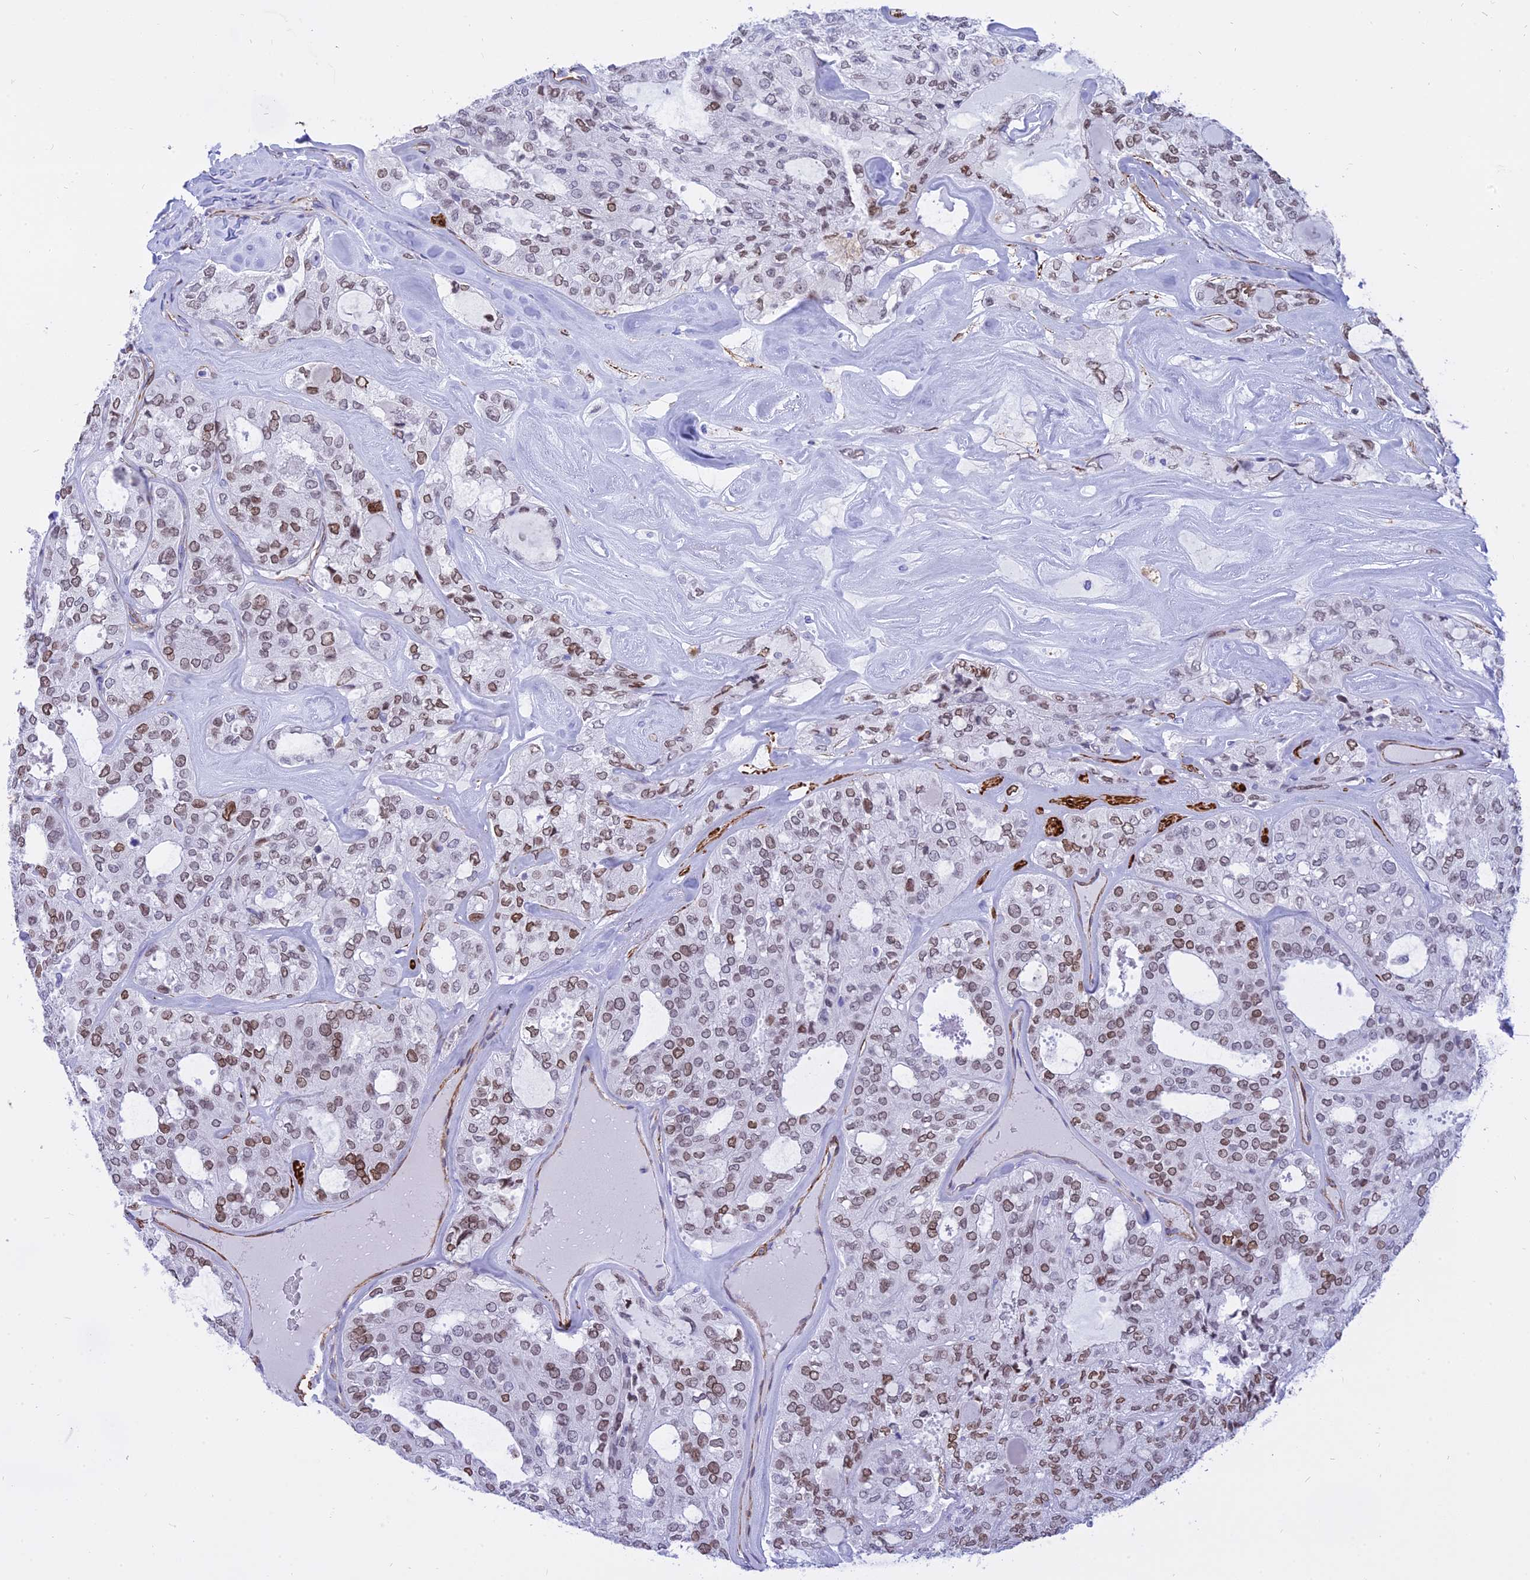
{"staining": {"intensity": "moderate", "quantity": "25%-75%", "location": "nuclear"}, "tissue": "thyroid cancer", "cell_type": "Tumor cells", "image_type": "cancer", "snomed": [{"axis": "morphology", "description": "Follicular adenoma carcinoma, NOS"}, {"axis": "topography", "description": "Thyroid gland"}], "caption": "IHC of human thyroid cancer reveals medium levels of moderate nuclear expression in approximately 25%-75% of tumor cells.", "gene": "CENPV", "patient": {"sex": "male", "age": 75}}